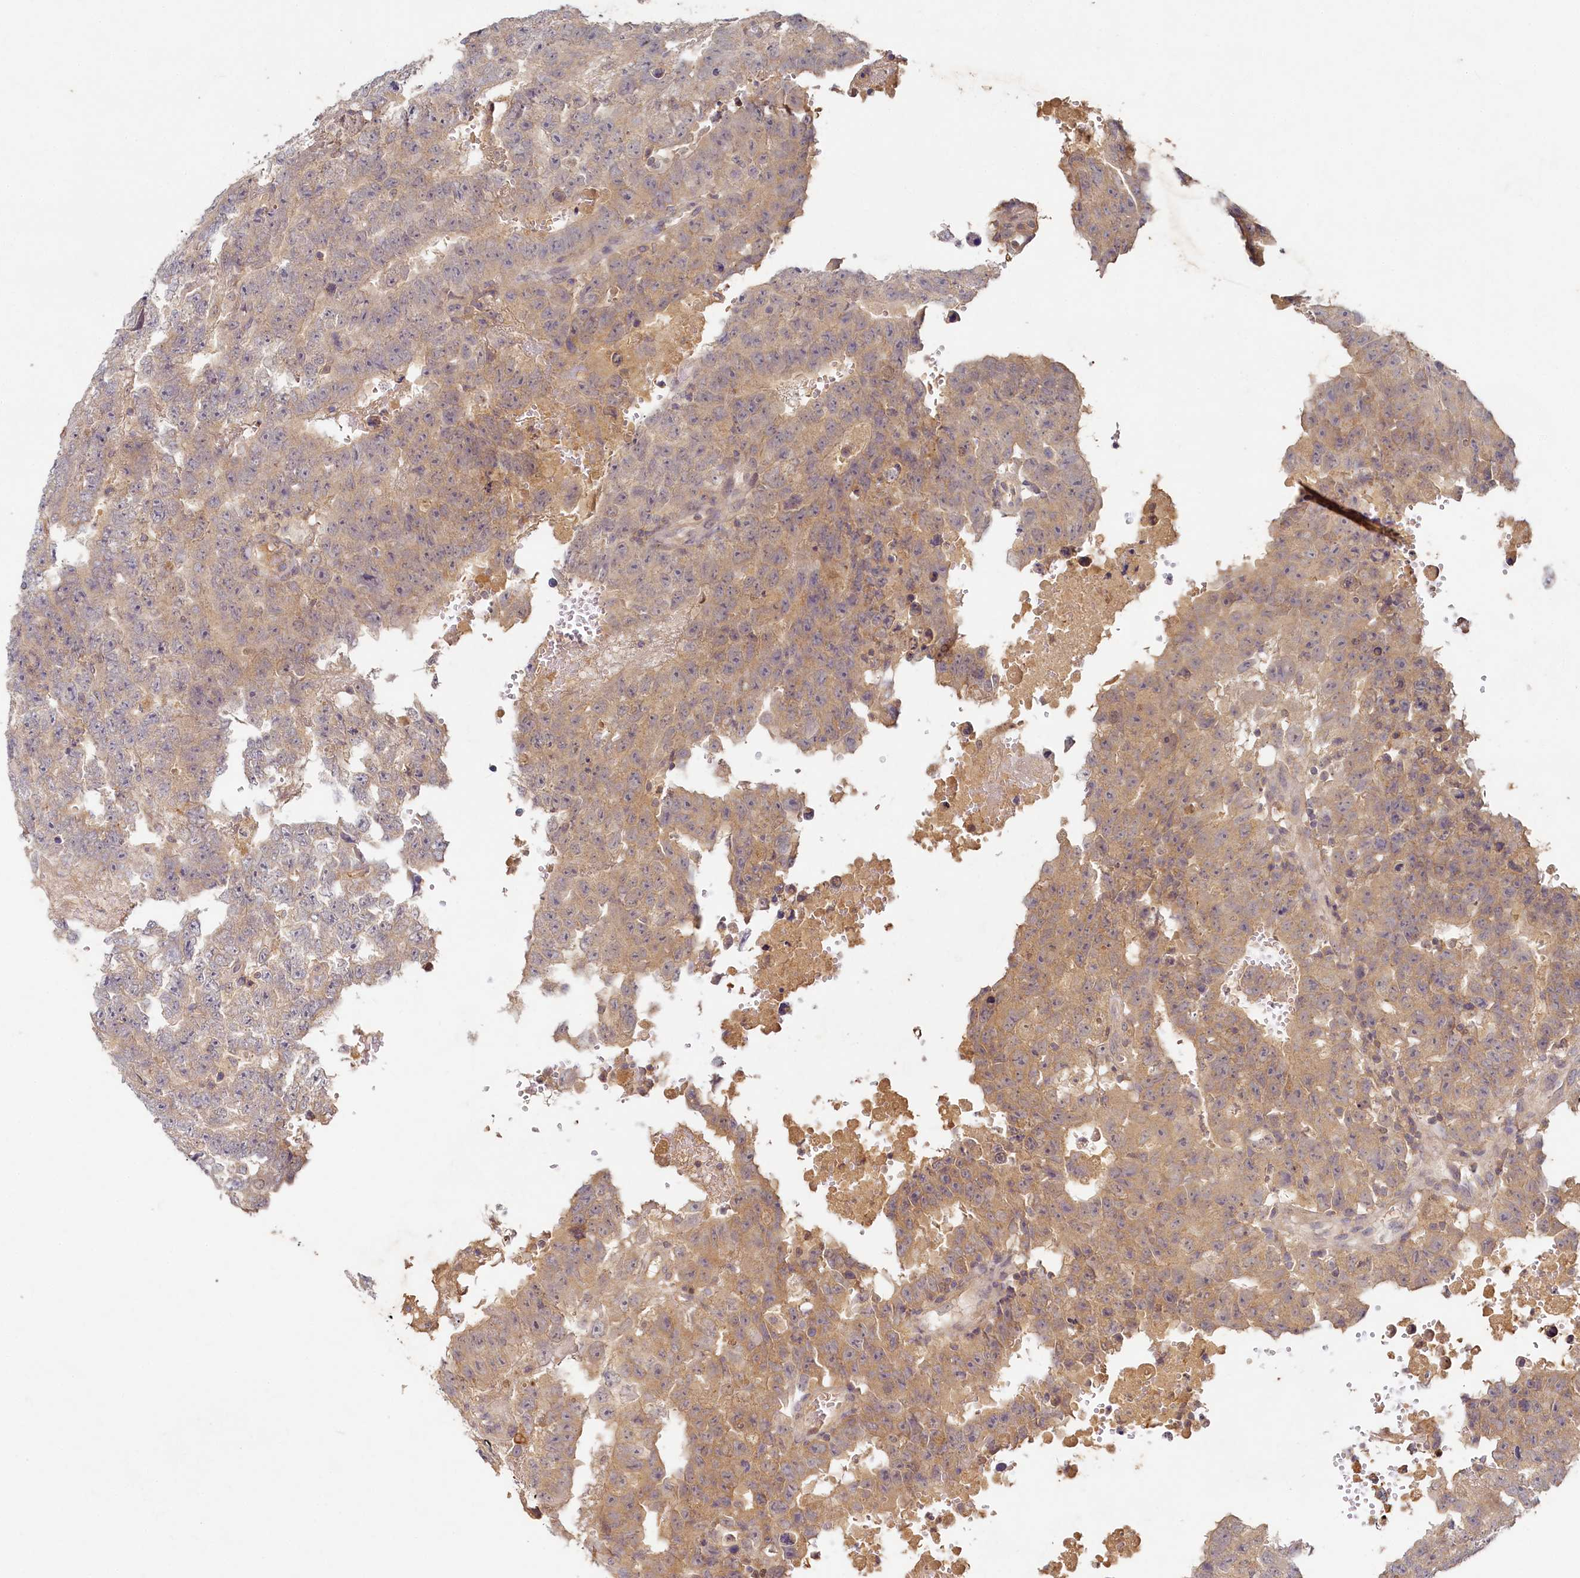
{"staining": {"intensity": "moderate", "quantity": "25%-75%", "location": "cytoplasmic/membranous"}, "tissue": "testis cancer", "cell_type": "Tumor cells", "image_type": "cancer", "snomed": [{"axis": "morphology", "description": "Carcinoma, Embryonal, NOS"}, {"axis": "topography", "description": "Testis"}], "caption": "Brown immunohistochemical staining in testis embryonal carcinoma exhibits moderate cytoplasmic/membranous expression in about 25%-75% of tumor cells.", "gene": "HERC3", "patient": {"sex": "male", "age": 25}}